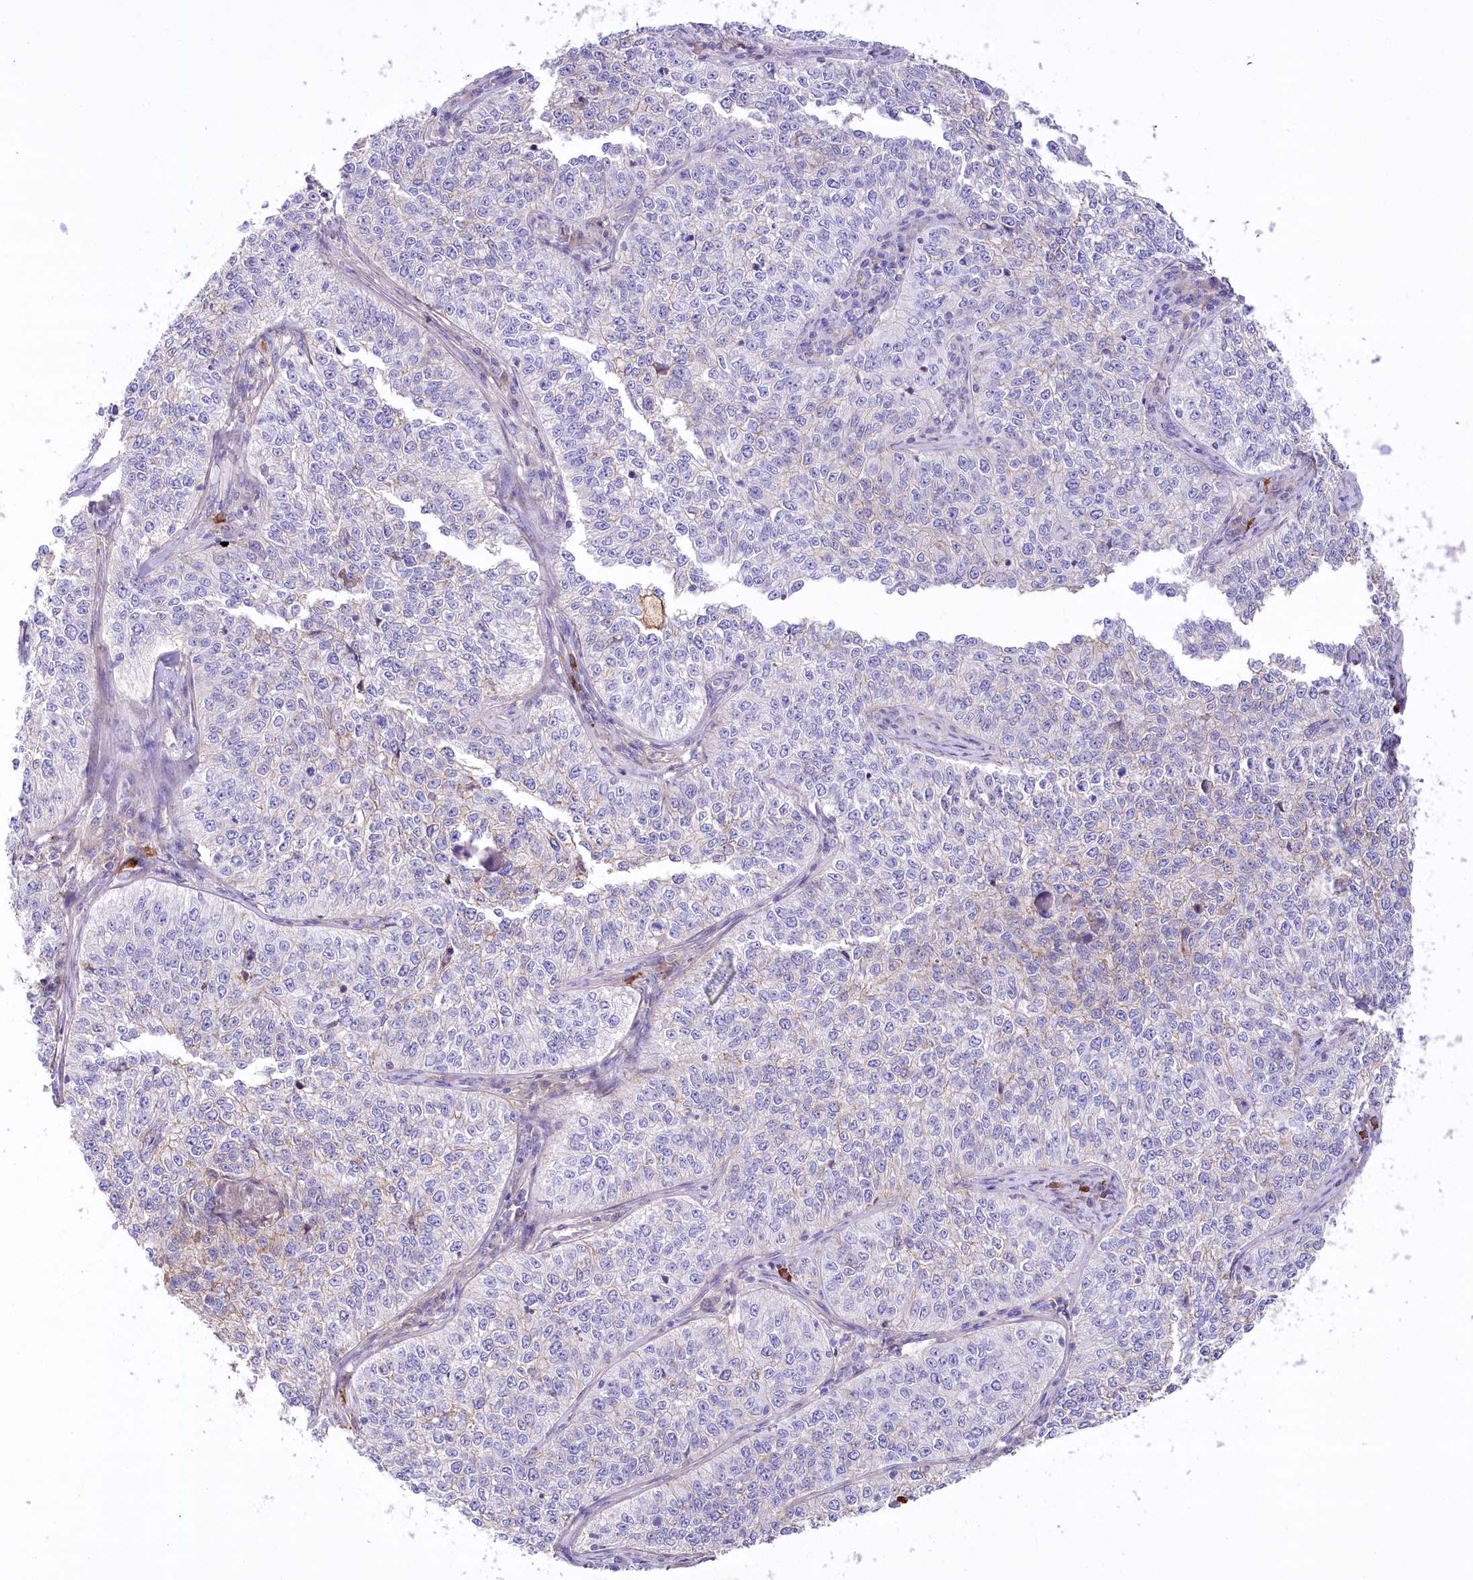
{"staining": {"intensity": "negative", "quantity": "none", "location": "none"}, "tissue": "cervical cancer", "cell_type": "Tumor cells", "image_type": "cancer", "snomed": [{"axis": "morphology", "description": "Squamous cell carcinoma, NOS"}, {"axis": "topography", "description": "Cervix"}], "caption": "Immunohistochemistry image of neoplastic tissue: human cervical cancer stained with DAB (3,3'-diaminobenzidine) demonstrates no significant protein expression in tumor cells.", "gene": "CEP164", "patient": {"sex": "female", "age": 35}}